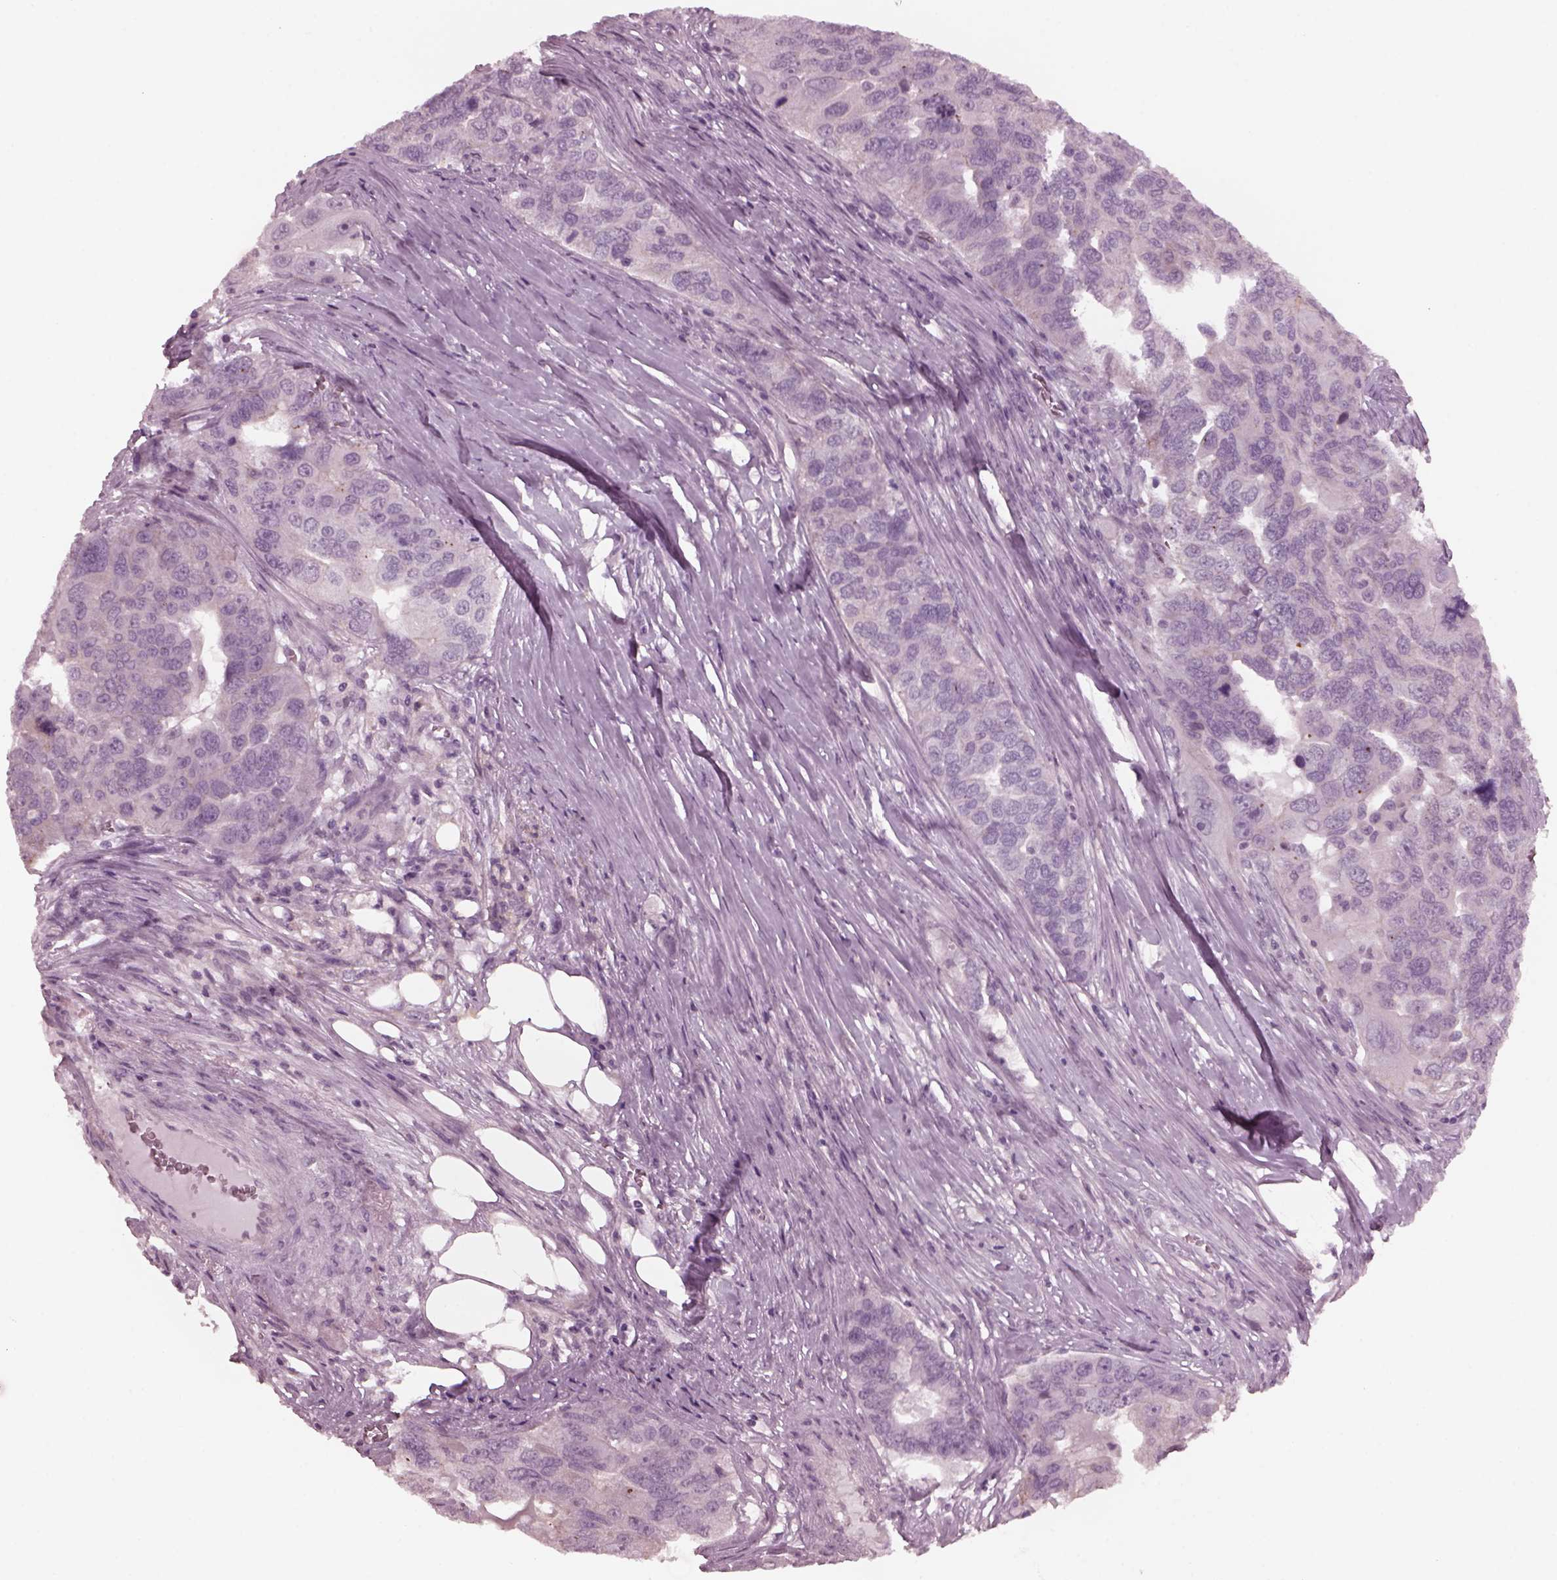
{"staining": {"intensity": "negative", "quantity": "none", "location": "none"}, "tissue": "ovarian cancer", "cell_type": "Tumor cells", "image_type": "cancer", "snomed": [{"axis": "morphology", "description": "Carcinoma, endometroid"}, {"axis": "topography", "description": "Soft tissue"}, {"axis": "topography", "description": "Ovary"}], "caption": "Image shows no protein staining in tumor cells of ovarian endometroid carcinoma tissue.", "gene": "YY2", "patient": {"sex": "female", "age": 52}}